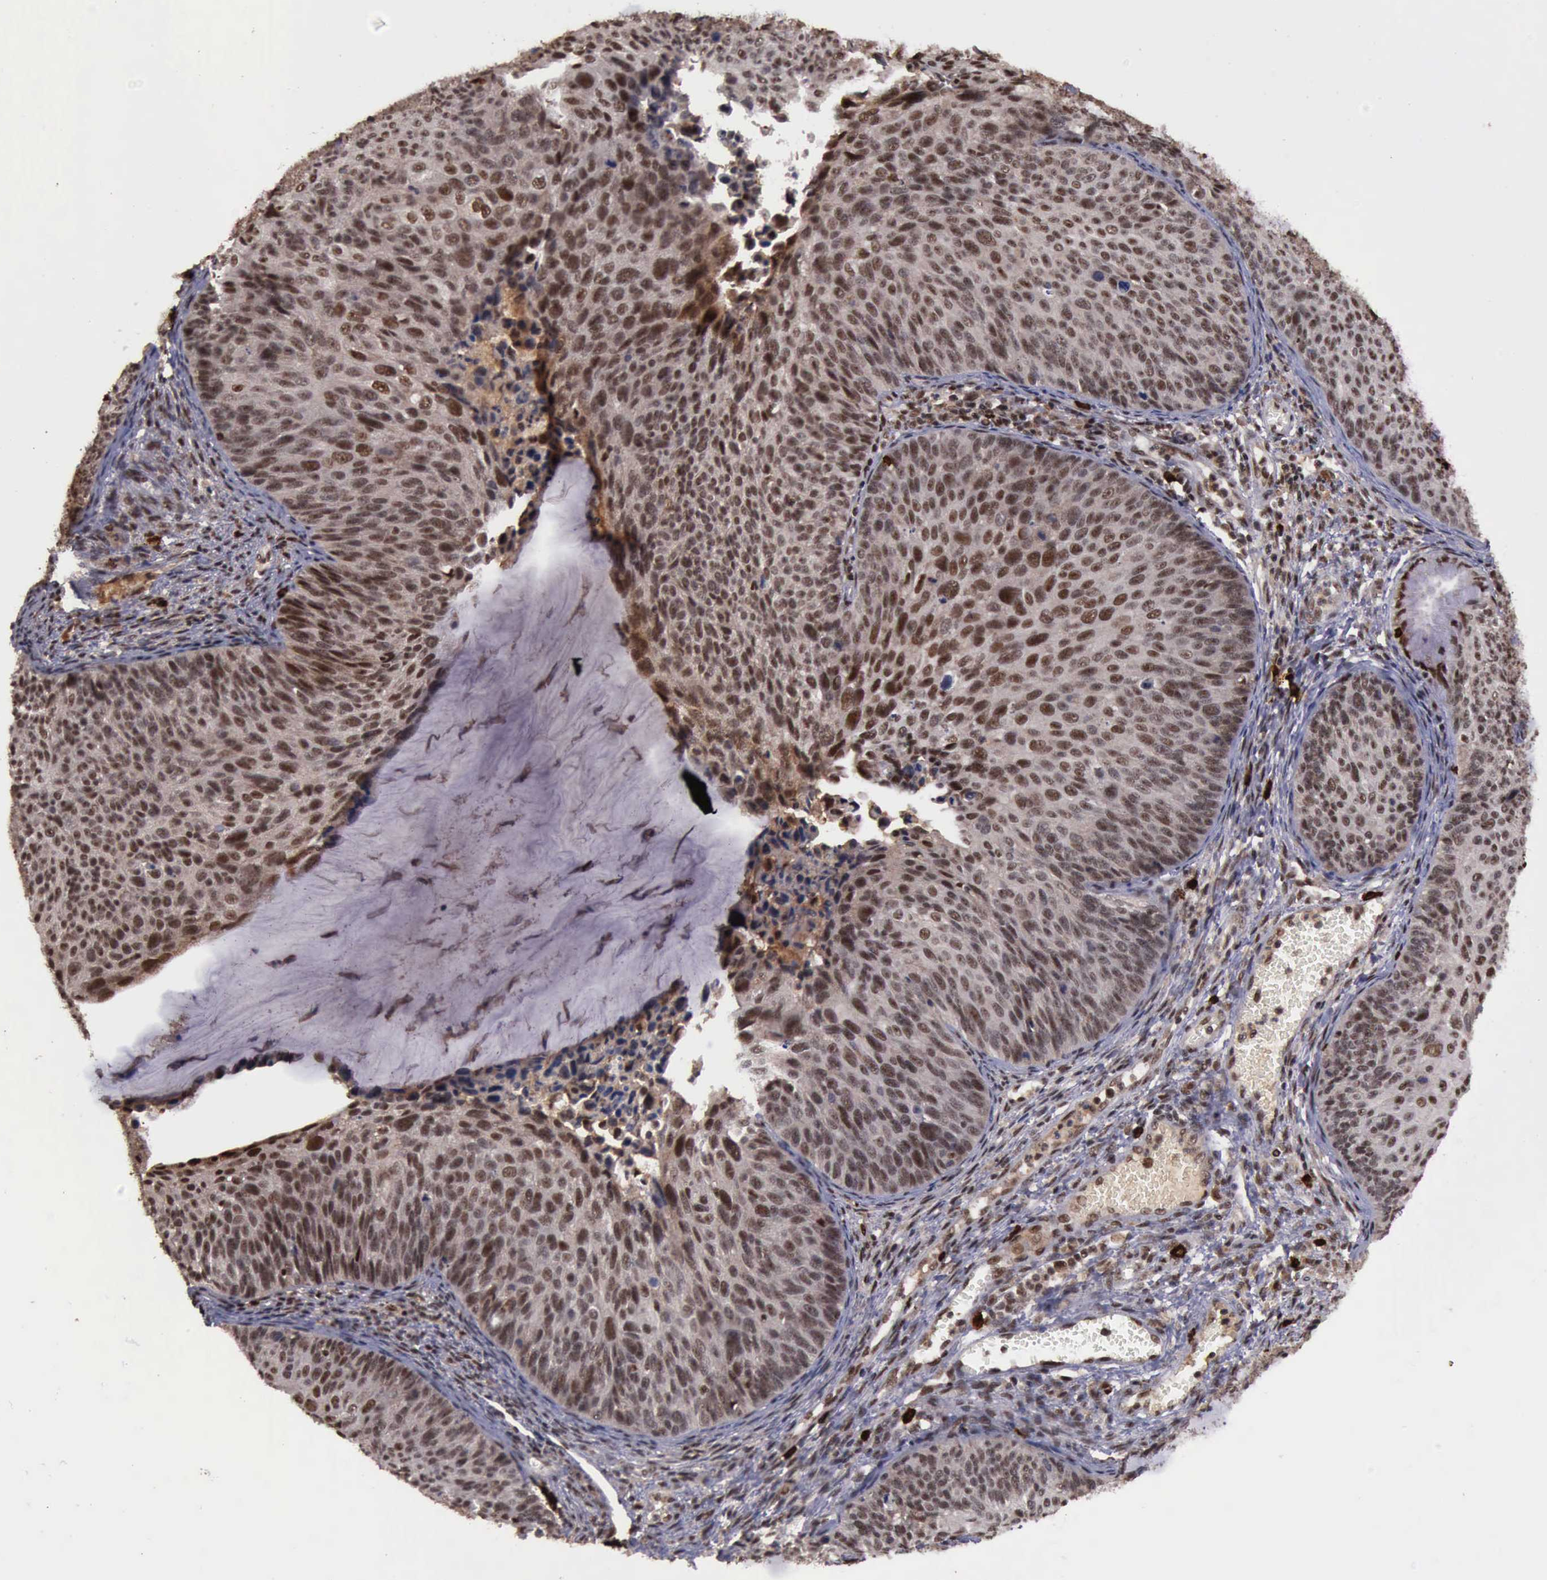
{"staining": {"intensity": "strong", "quantity": ">75%", "location": "cytoplasmic/membranous,nuclear"}, "tissue": "cervical cancer", "cell_type": "Tumor cells", "image_type": "cancer", "snomed": [{"axis": "morphology", "description": "Squamous cell carcinoma, NOS"}, {"axis": "topography", "description": "Cervix"}], "caption": "Protein expression analysis of human cervical squamous cell carcinoma reveals strong cytoplasmic/membranous and nuclear positivity in approximately >75% of tumor cells.", "gene": "TRMT2A", "patient": {"sex": "female", "age": 36}}